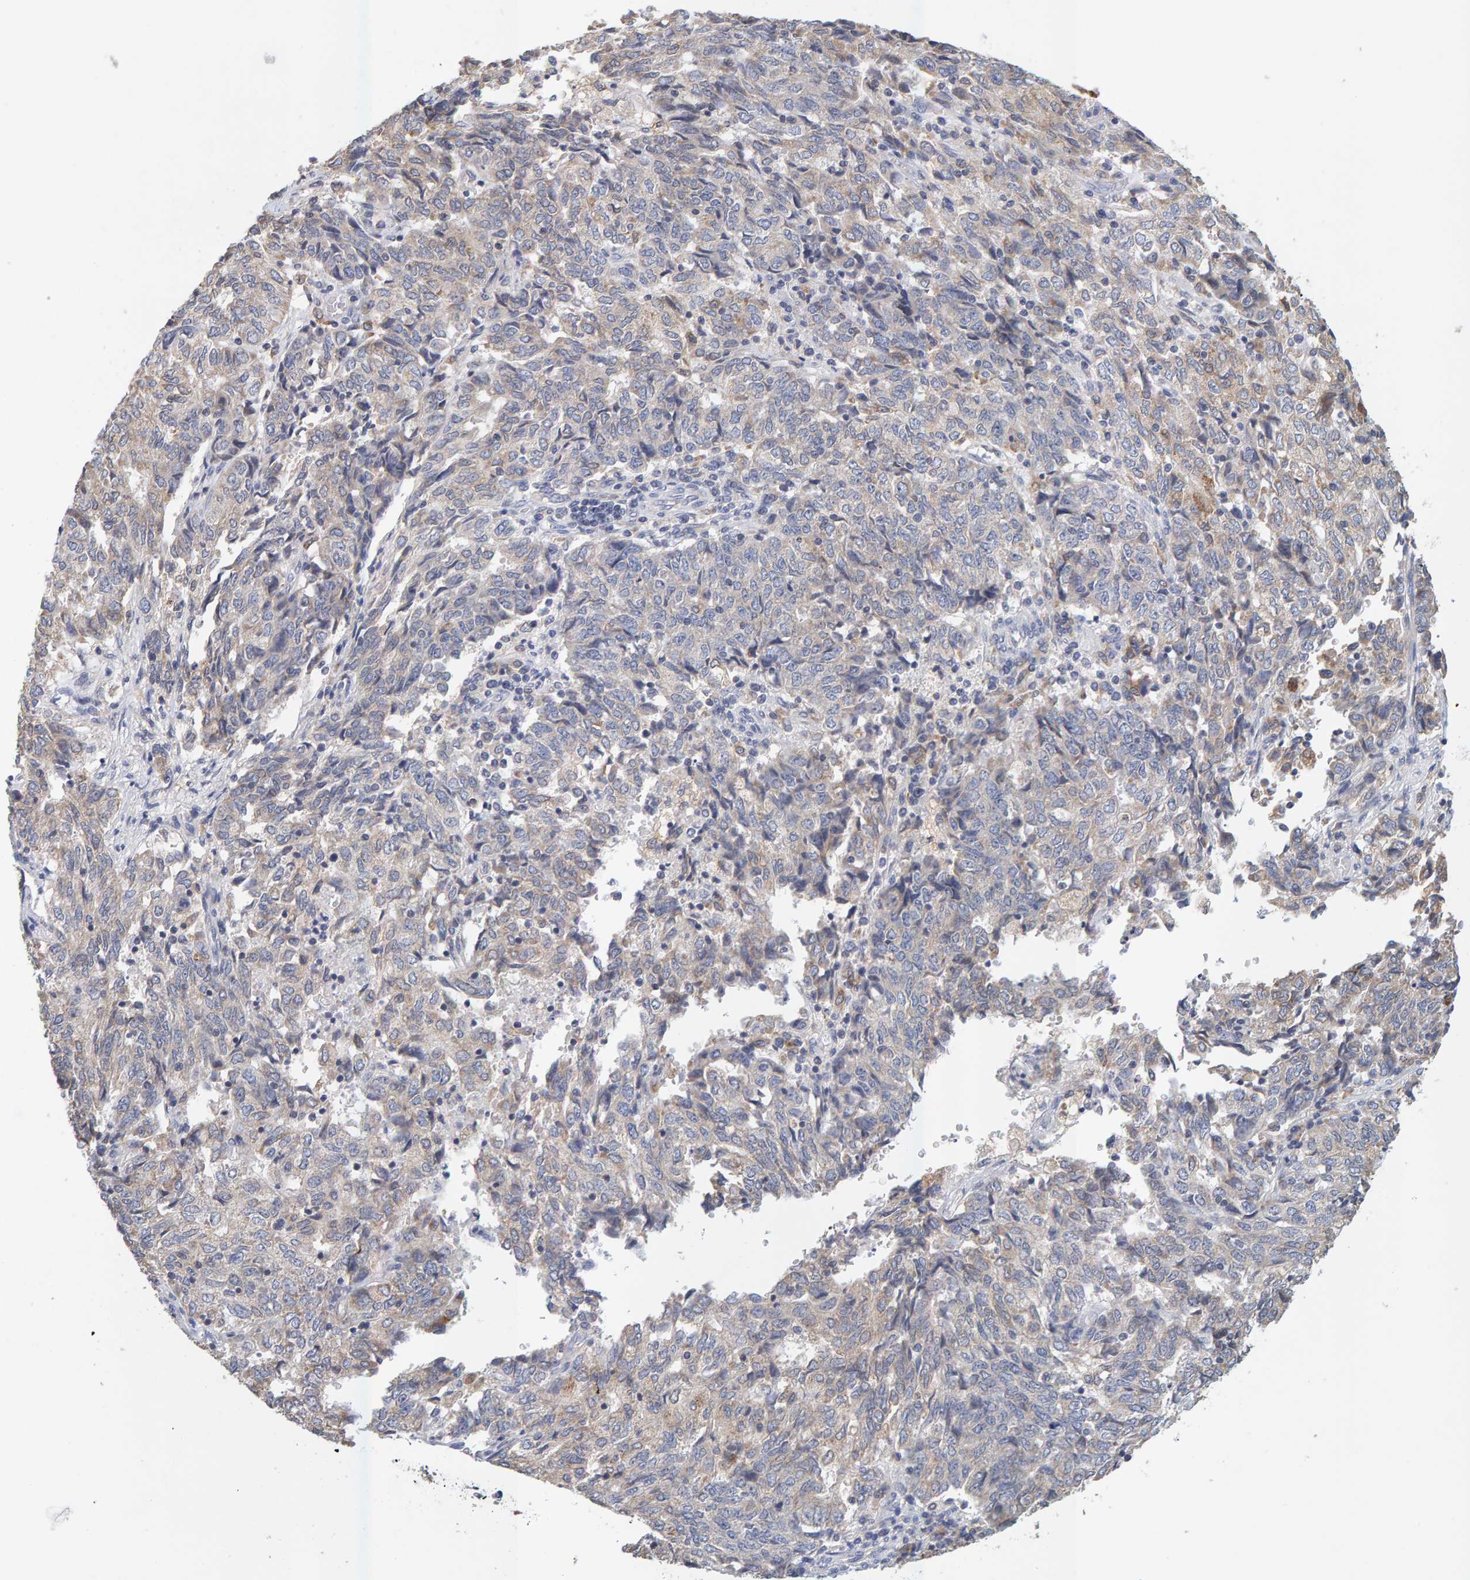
{"staining": {"intensity": "weak", "quantity": "<25%", "location": "cytoplasmic/membranous"}, "tissue": "endometrial cancer", "cell_type": "Tumor cells", "image_type": "cancer", "snomed": [{"axis": "morphology", "description": "Adenocarcinoma, NOS"}, {"axis": "topography", "description": "Endometrium"}], "caption": "The photomicrograph displays no staining of tumor cells in adenocarcinoma (endometrial). (Immunohistochemistry (ihc), brightfield microscopy, high magnification).", "gene": "SGPL1", "patient": {"sex": "female", "age": 80}}